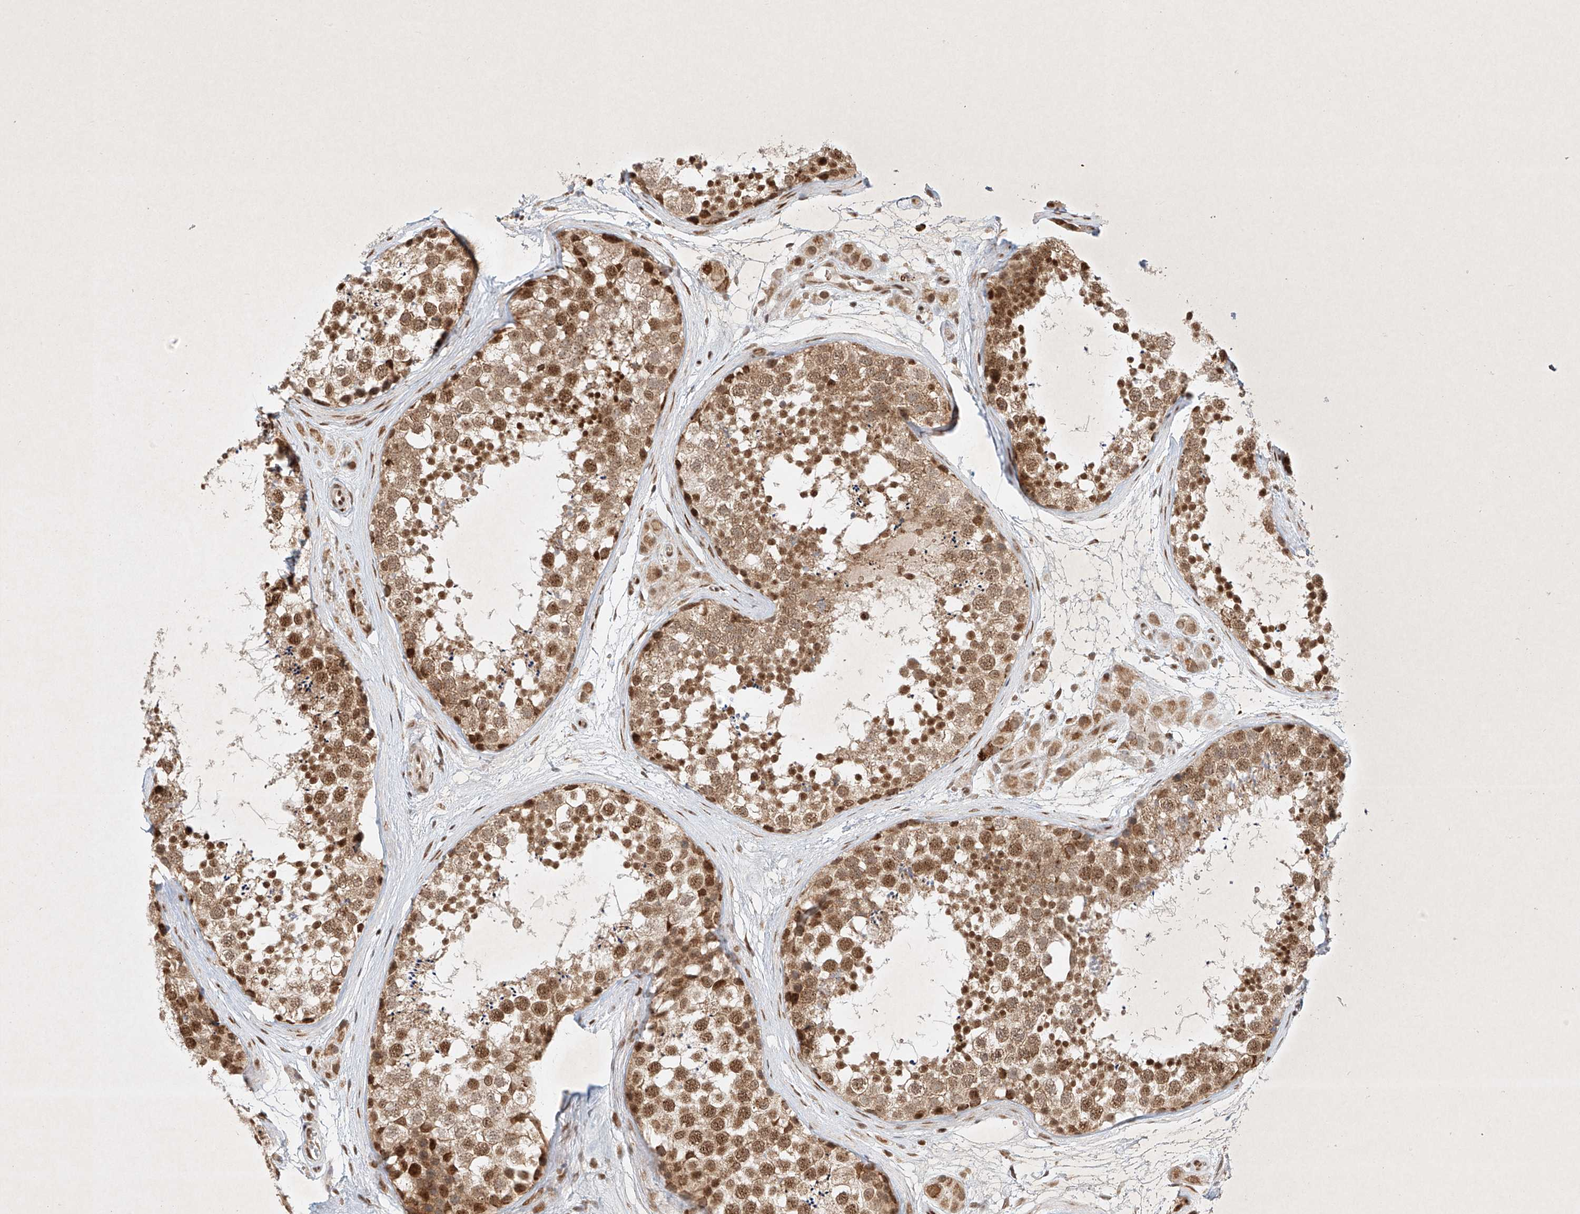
{"staining": {"intensity": "moderate", "quantity": ">75%", "location": "cytoplasmic/membranous,nuclear"}, "tissue": "testis", "cell_type": "Cells in seminiferous ducts", "image_type": "normal", "snomed": [{"axis": "morphology", "description": "Normal tissue, NOS"}, {"axis": "topography", "description": "Testis"}], "caption": "Protein expression analysis of benign testis reveals moderate cytoplasmic/membranous,nuclear expression in about >75% of cells in seminiferous ducts. The protein of interest is shown in brown color, while the nuclei are stained blue.", "gene": "EPG5", "patient": {"sex": "male", "age": 56}}